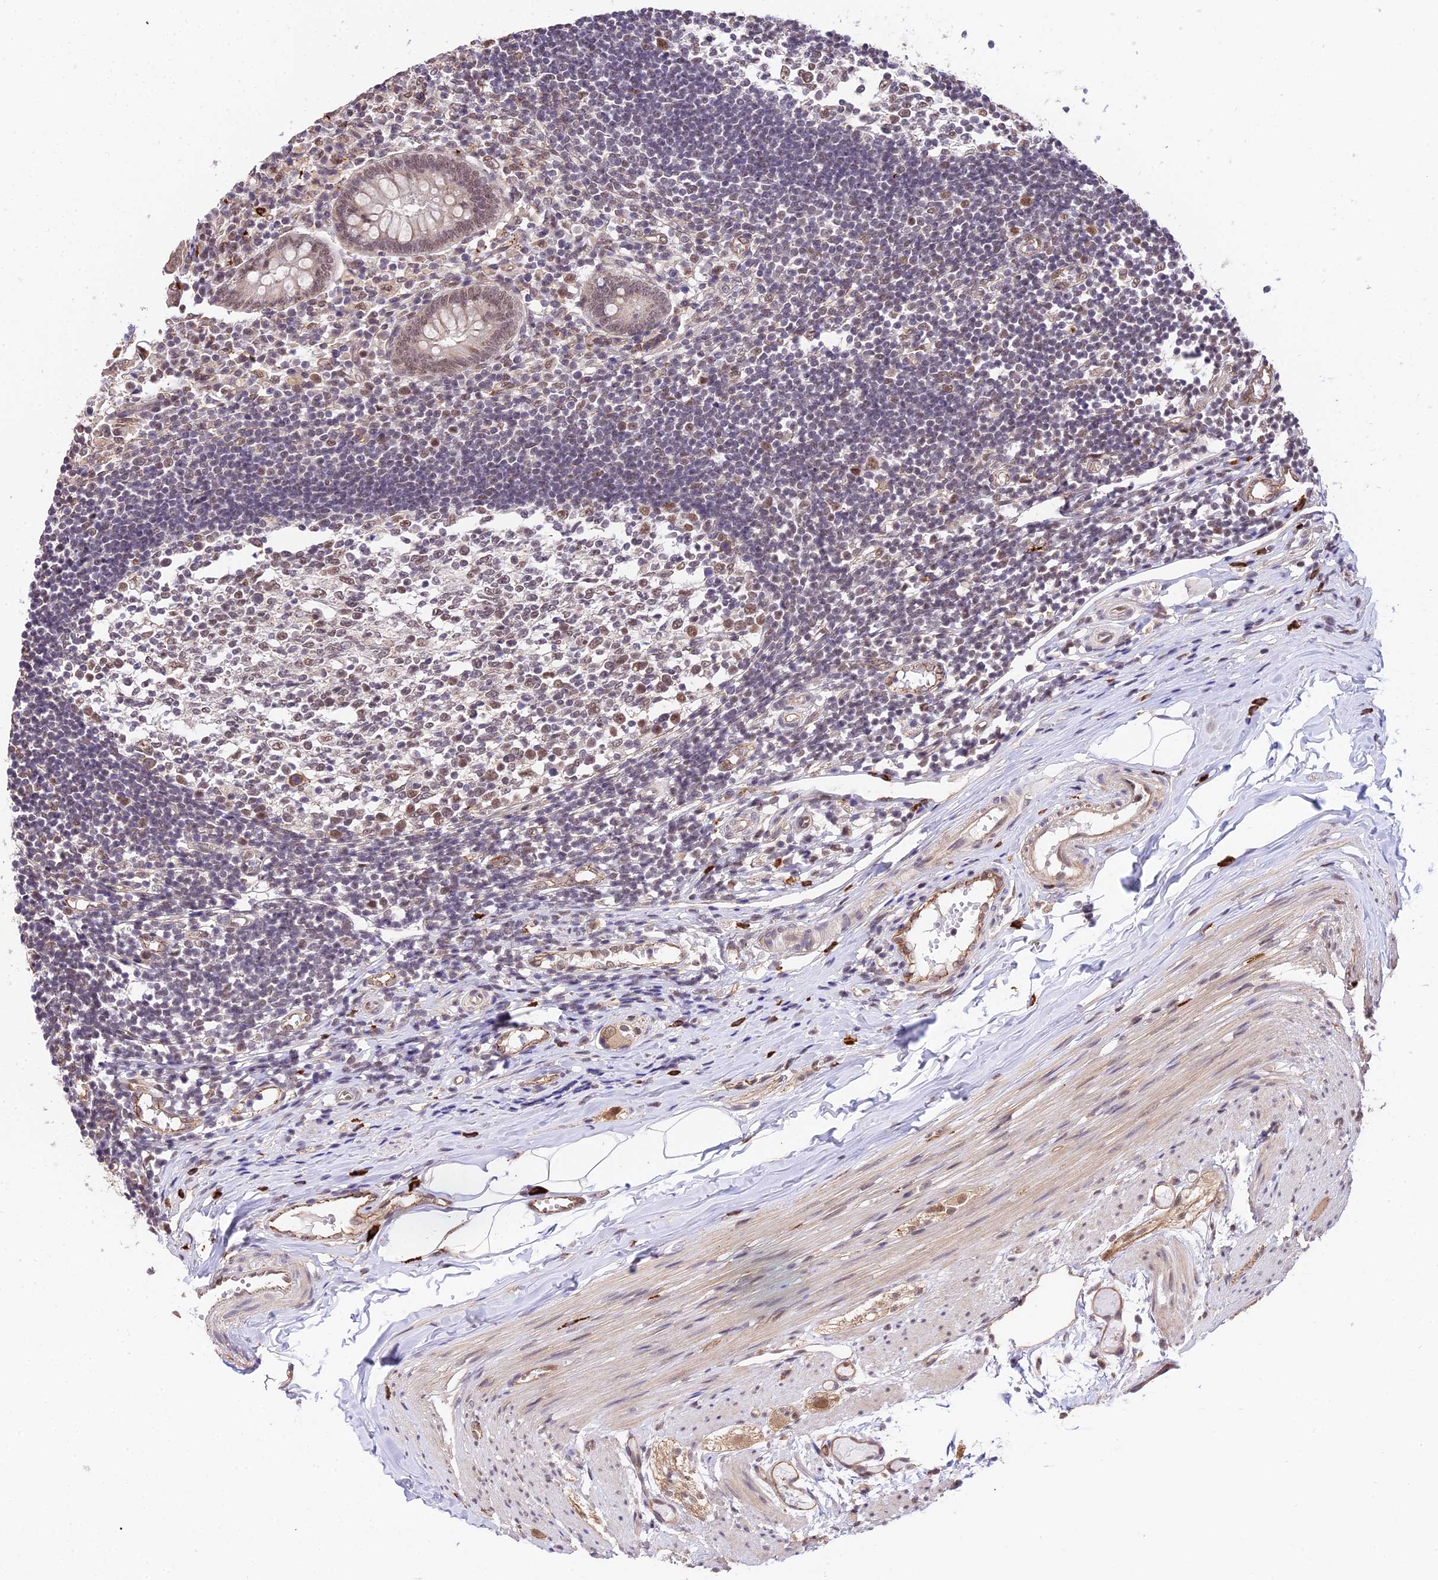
{"staining": {"intensity": "weak", "quantity": ">75%", "location": "nuclear"}, "tissue": "appendix", "cell_type": "Glandular cells", "image_type": "normal", "snomed": [{"axis": "morphology", "description": "Normal tissue, NOS"}, {"axis": "topography", "description": "Appendix"}], "caption": "Glandular cells exhibit low levels of weak nuclear expression in approximately >75% of cells in unremarkable human appendix. Immunohistochemistry (ihc) stains the protein of interest in brown and the nuclei are stained blue.", "gene": "POLR2I", "patient": {"sex": "female", "age": 17}}